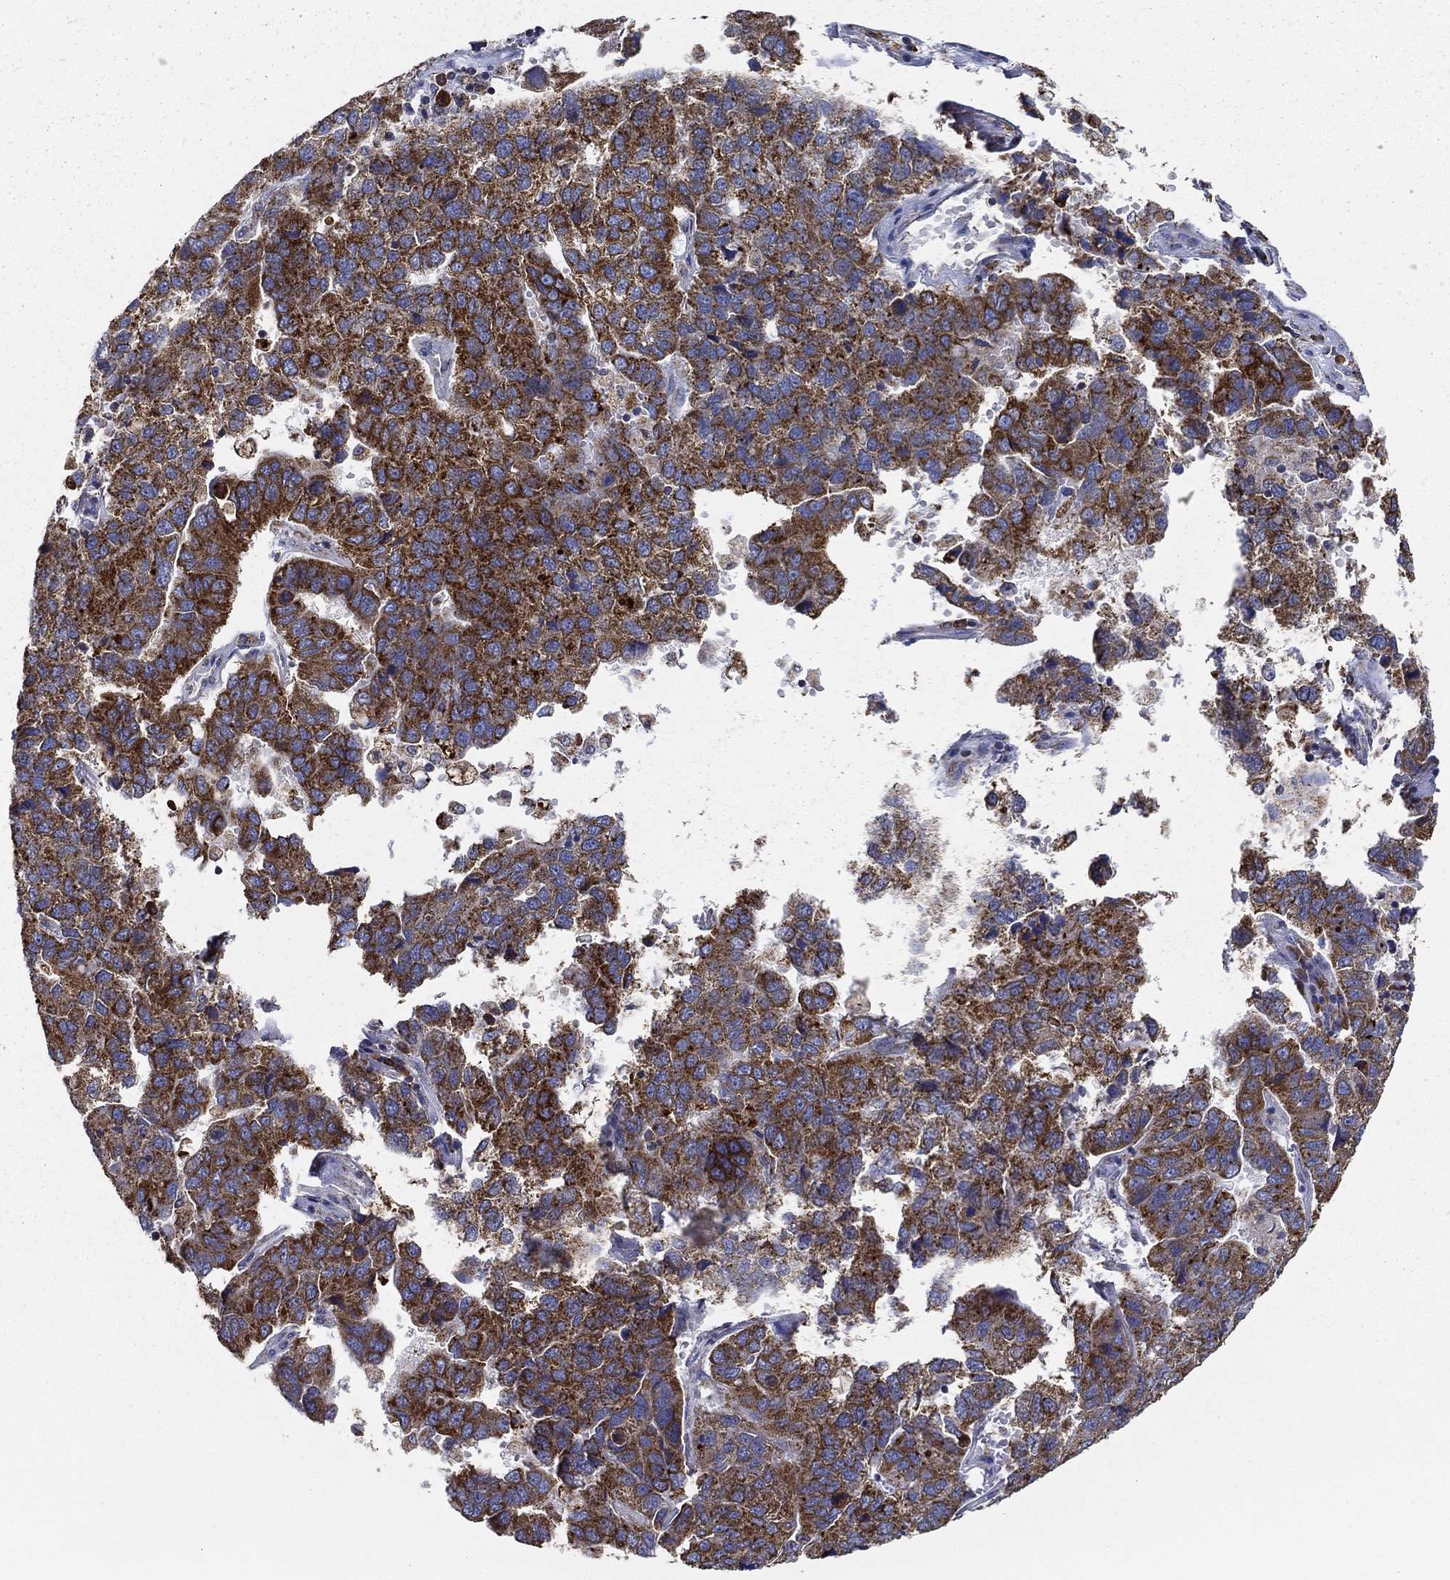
{"staining": {"intensity": "strong", "quantity": ">75%", "location": "cytoplasmic/membranous"}, "tissue": "pancreatic cancer", "cell_type": "Tumor cells", "image_type": "cancer", "snomed": [{"axis": "morphology", "description": "Adenocarcinoma, NOS"}, {"axis": "topography", "description": "Pancreas"}], "caption": "High-power microscopy captured an immunohistochemistry histopathology image of pancreatic cancer, revealing strong cytoplasmic/membranous positivity in about >75% of tumor cells.", "gene": "PRDX4", "patient": {"sex": "female", "age": 61}}